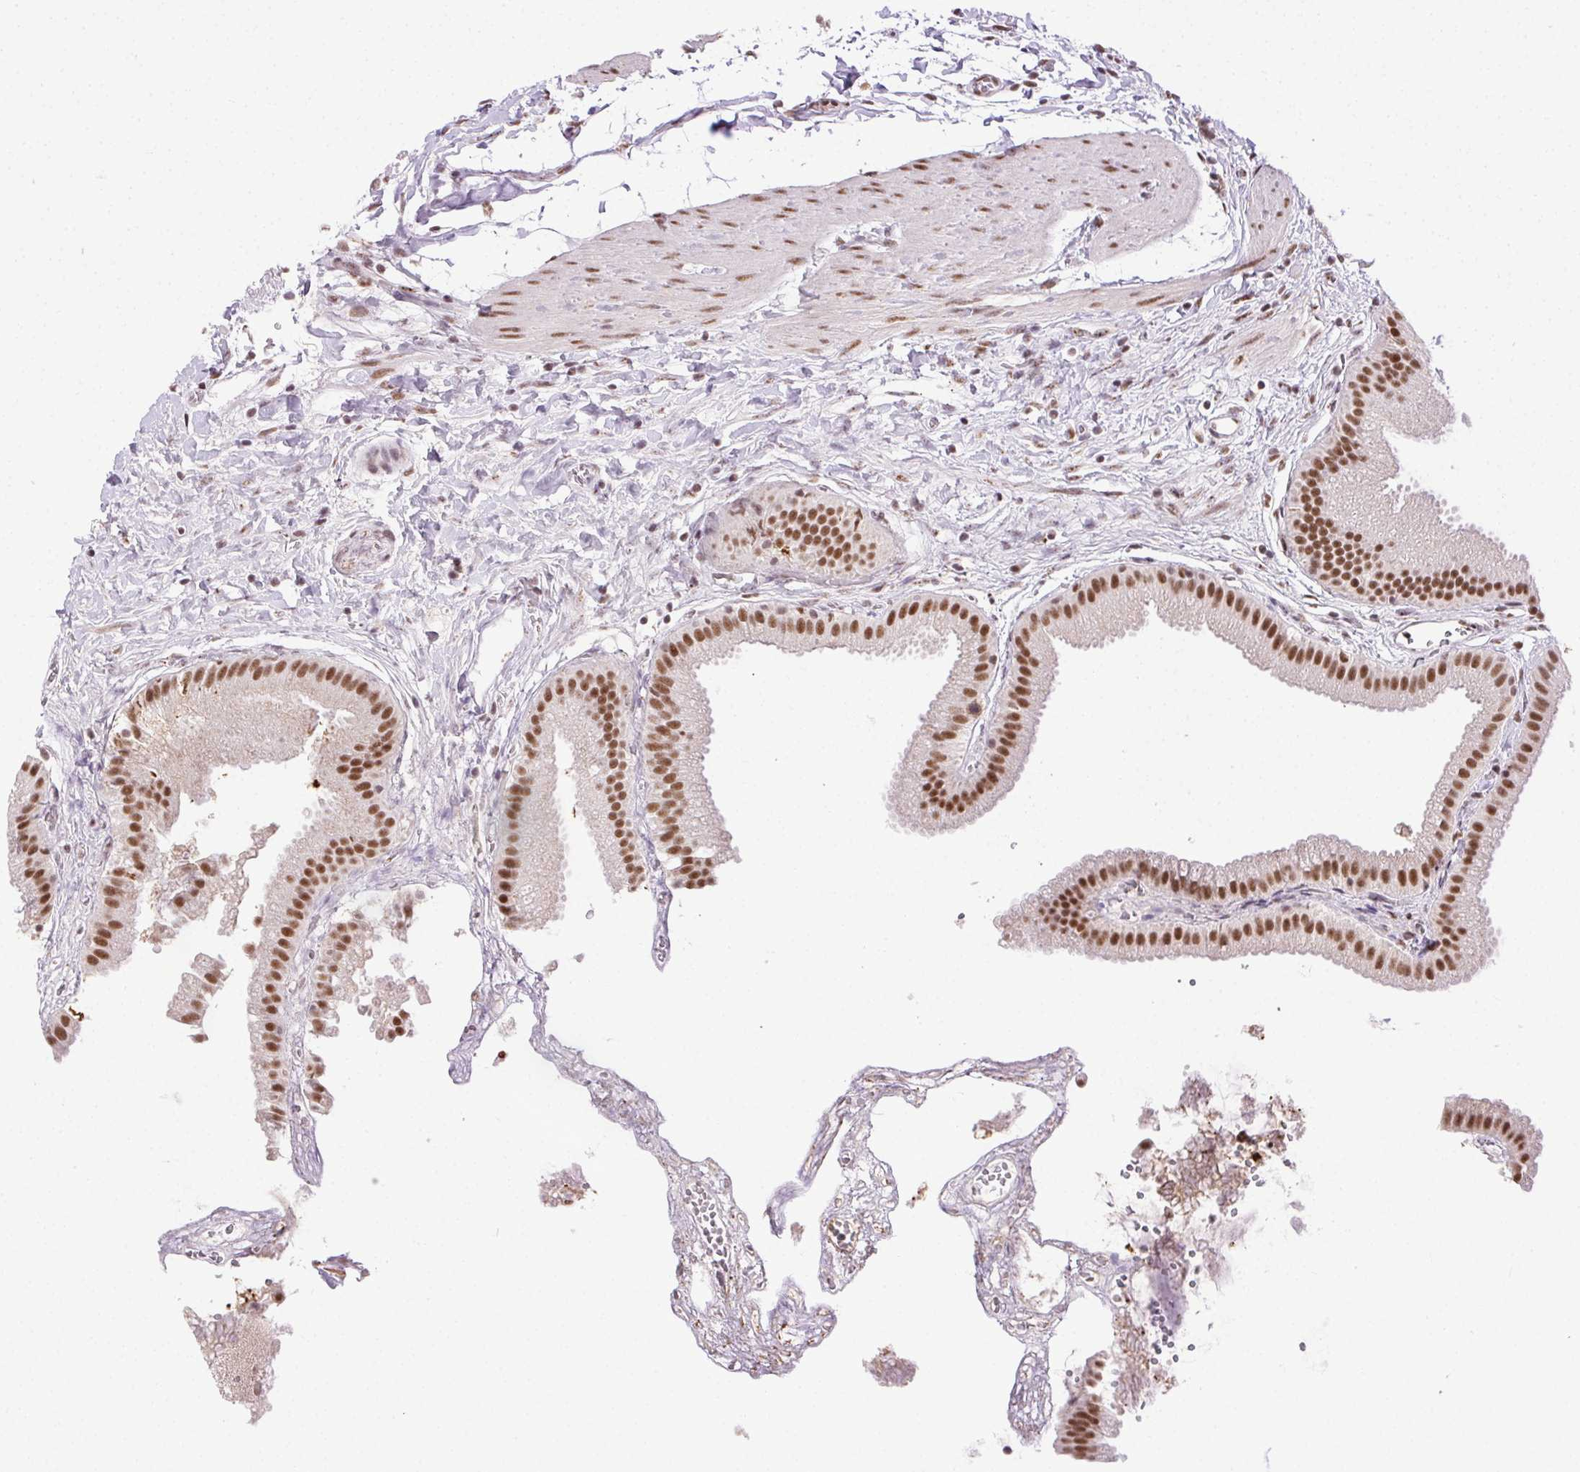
{"staining": {"intensity": "strong", "quantity": ">75%", "location": "nuclear"}, "tissue": "gallbladder", "cell_type": "Glandular cells", "image_type": "normal", "snomed": [{"axis": "morphology", "description": "Normal tissue, NOS"}, {"axis": "topography", "description": "Gallbladder"}], "caption": "Gallbladder stained with DAB immunohistochemistry (IHC) demonstrates high levels of strong nuclear positivity in about >75% of glandular cells.", "gene": "TRA2B", "patient": {"sex": "female", "age": 63}}